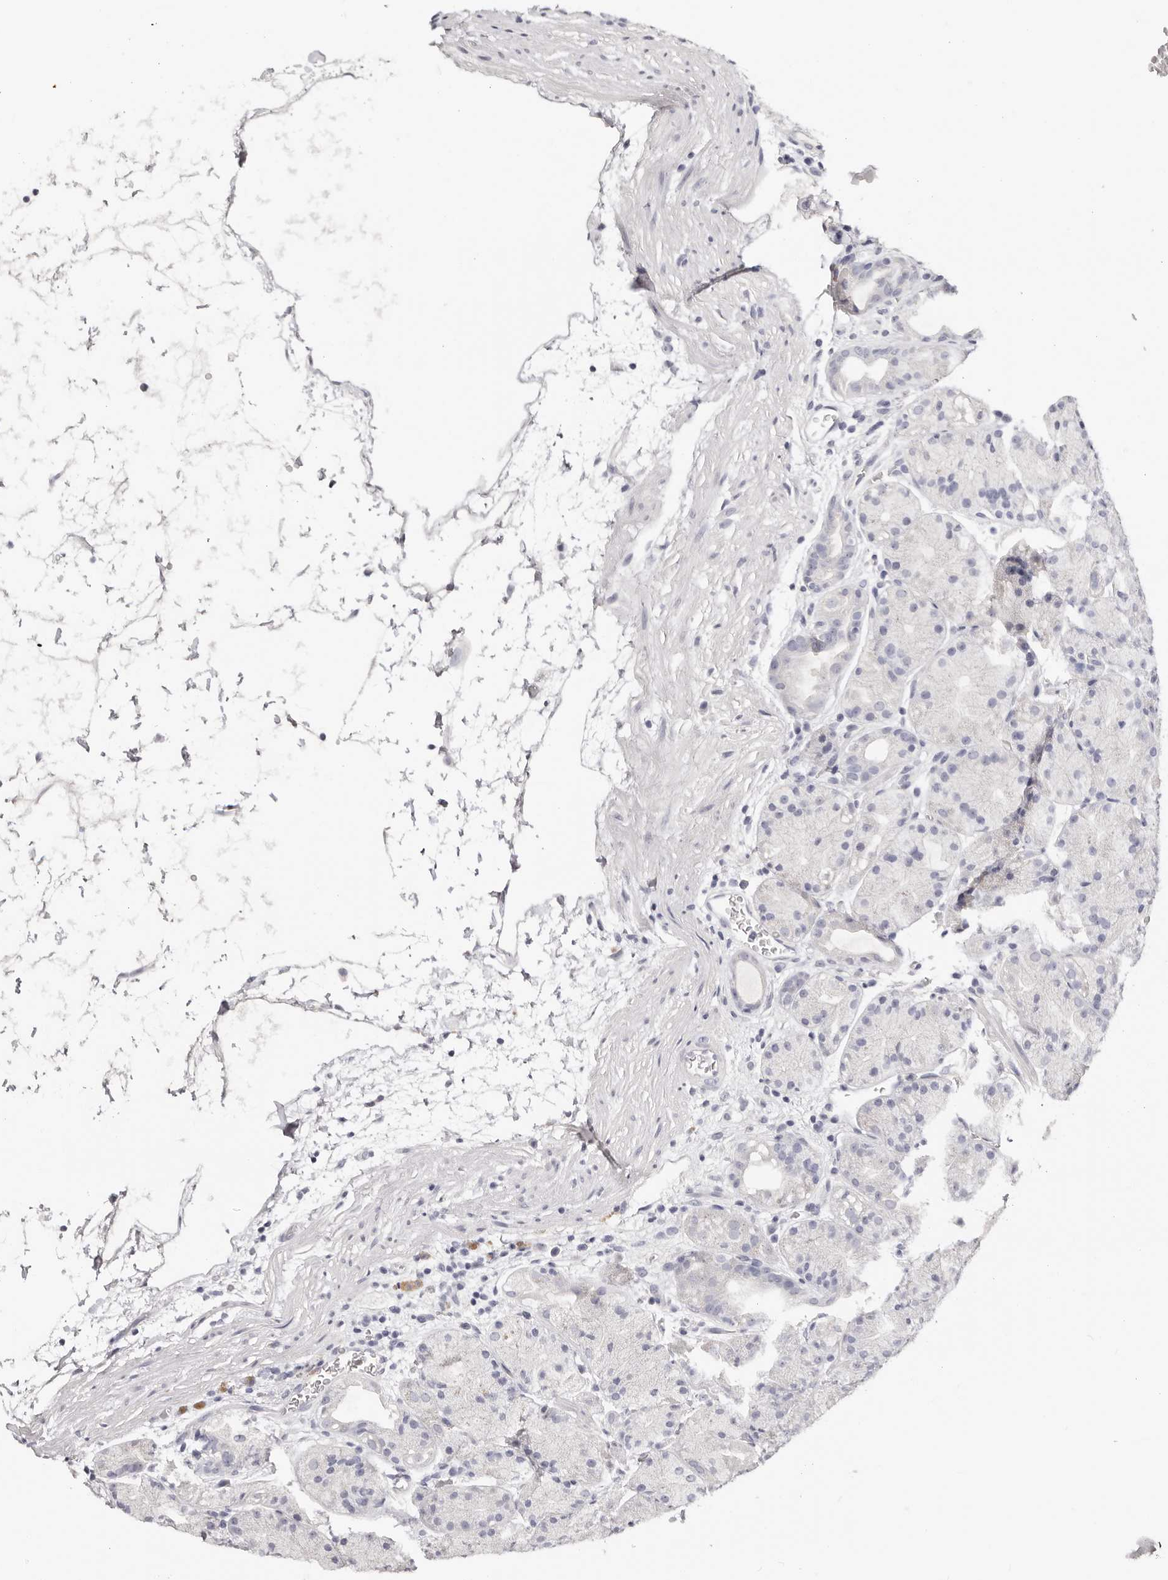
{"staining": {"intensity": "negative", "quantity": "none", "location": "none"}, "tissue": "stomach", "cell_type": "Glandular cells", "image_type": "normal", "snomed": [{"axis": "morphology", "description": "Normal tissue, NOS"}, {"axis": "topography", "description": "Stomach, upper"}], "caption": "Immunohistochemistry of unremarkable stomach exhibits no positivity in glandular cells.", "gene": "AKNAD1", "patient": {"sex": "male", "age": 48}}